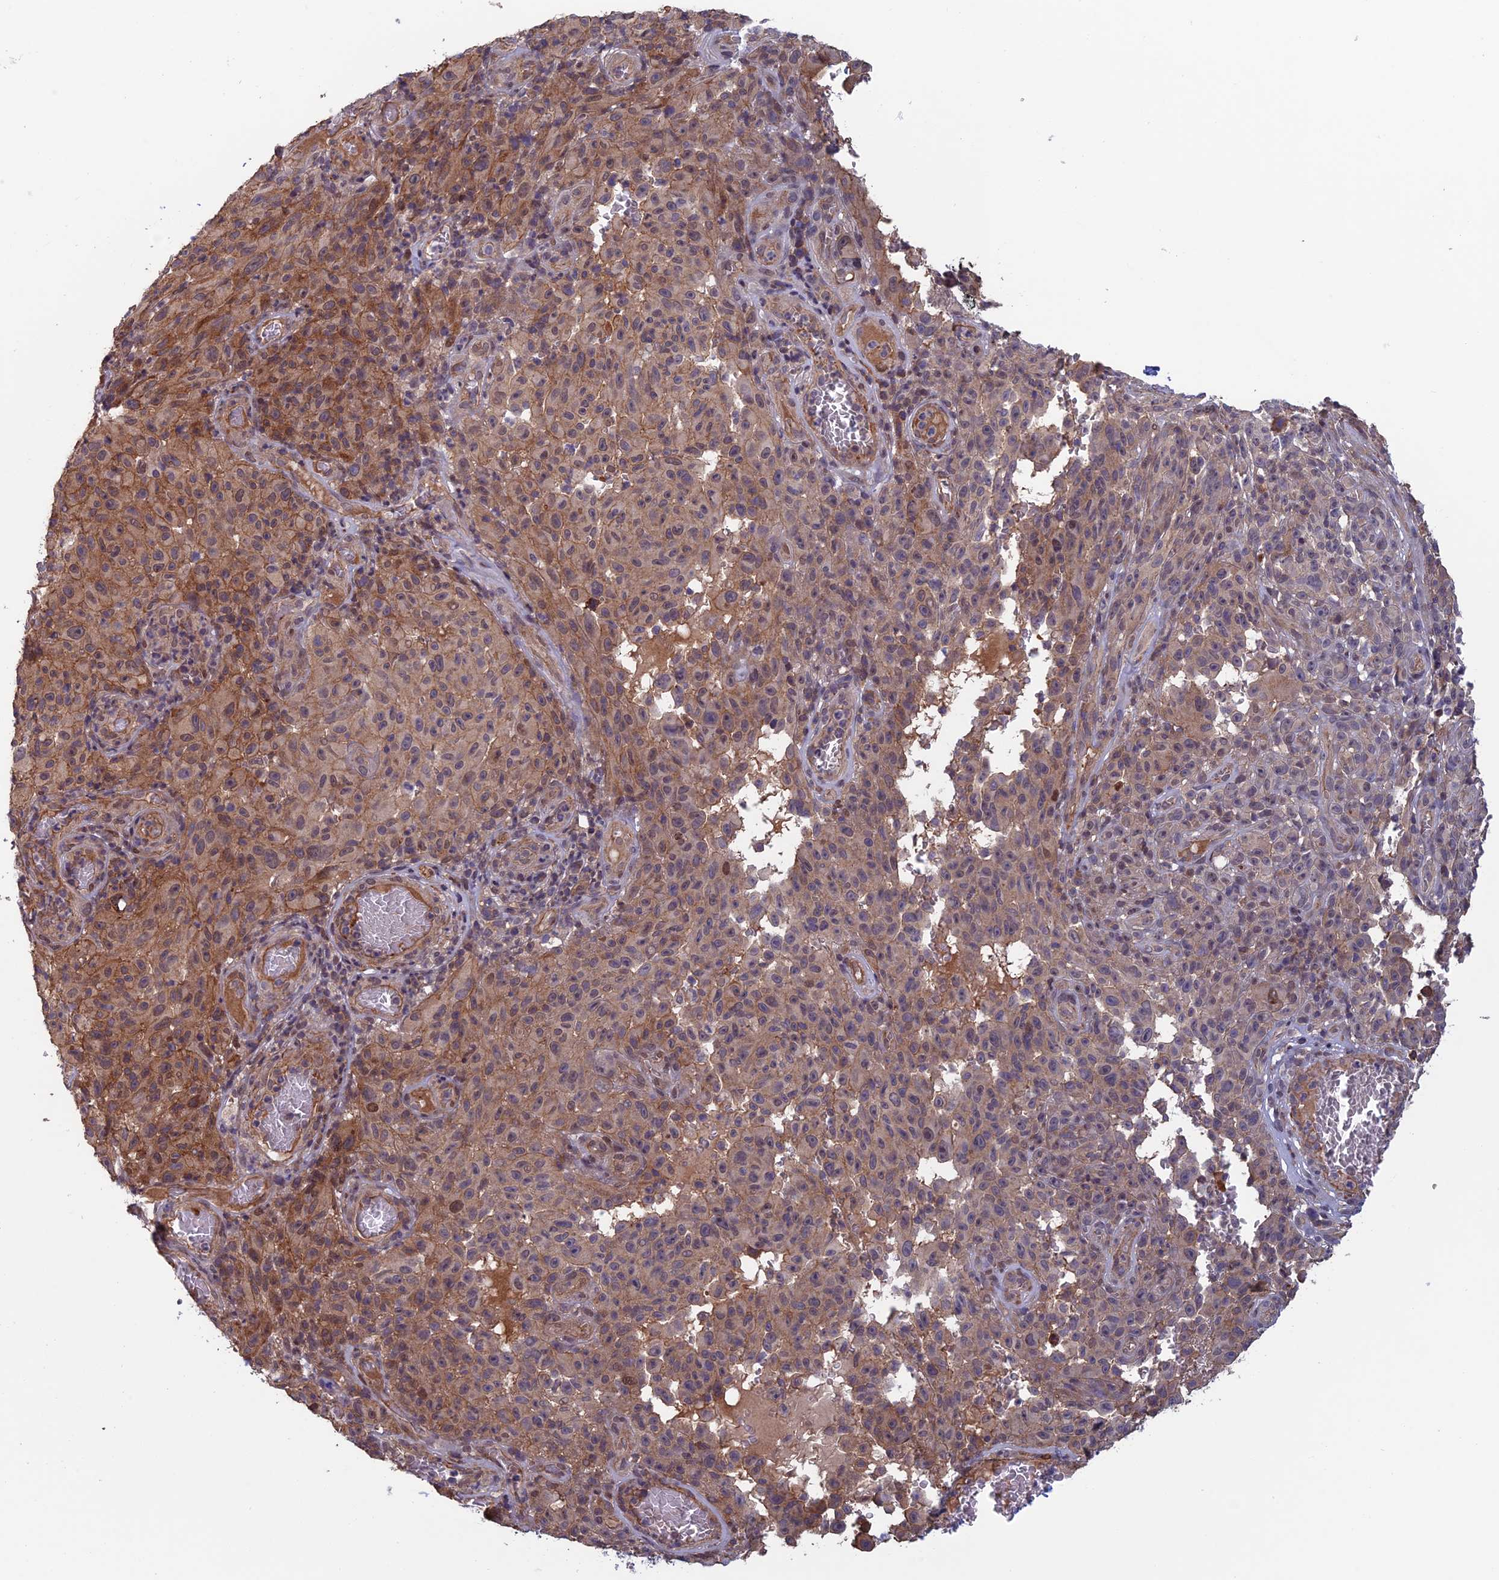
{"staining": {"intensity": "moderate", "quantity": "25%-75%", "location": "cytoplasmic/membranous"}, "tissue": "melanoma", "cell_type": "Tumor cells", "image_type": "cancer", "snomed": [{"axis": "morphology", "description": "Malignant melanoma, NOS"}, {"axis": "topography", "description": "Skin"}], "caption": "A medium amount of moderate cytoplasmic/membranous expression is appreciated in about 25%-75% of tumor cells in melanoma tissue.", "gene": "CCDC183", "patient": {"sex": "female", "age": 82}}